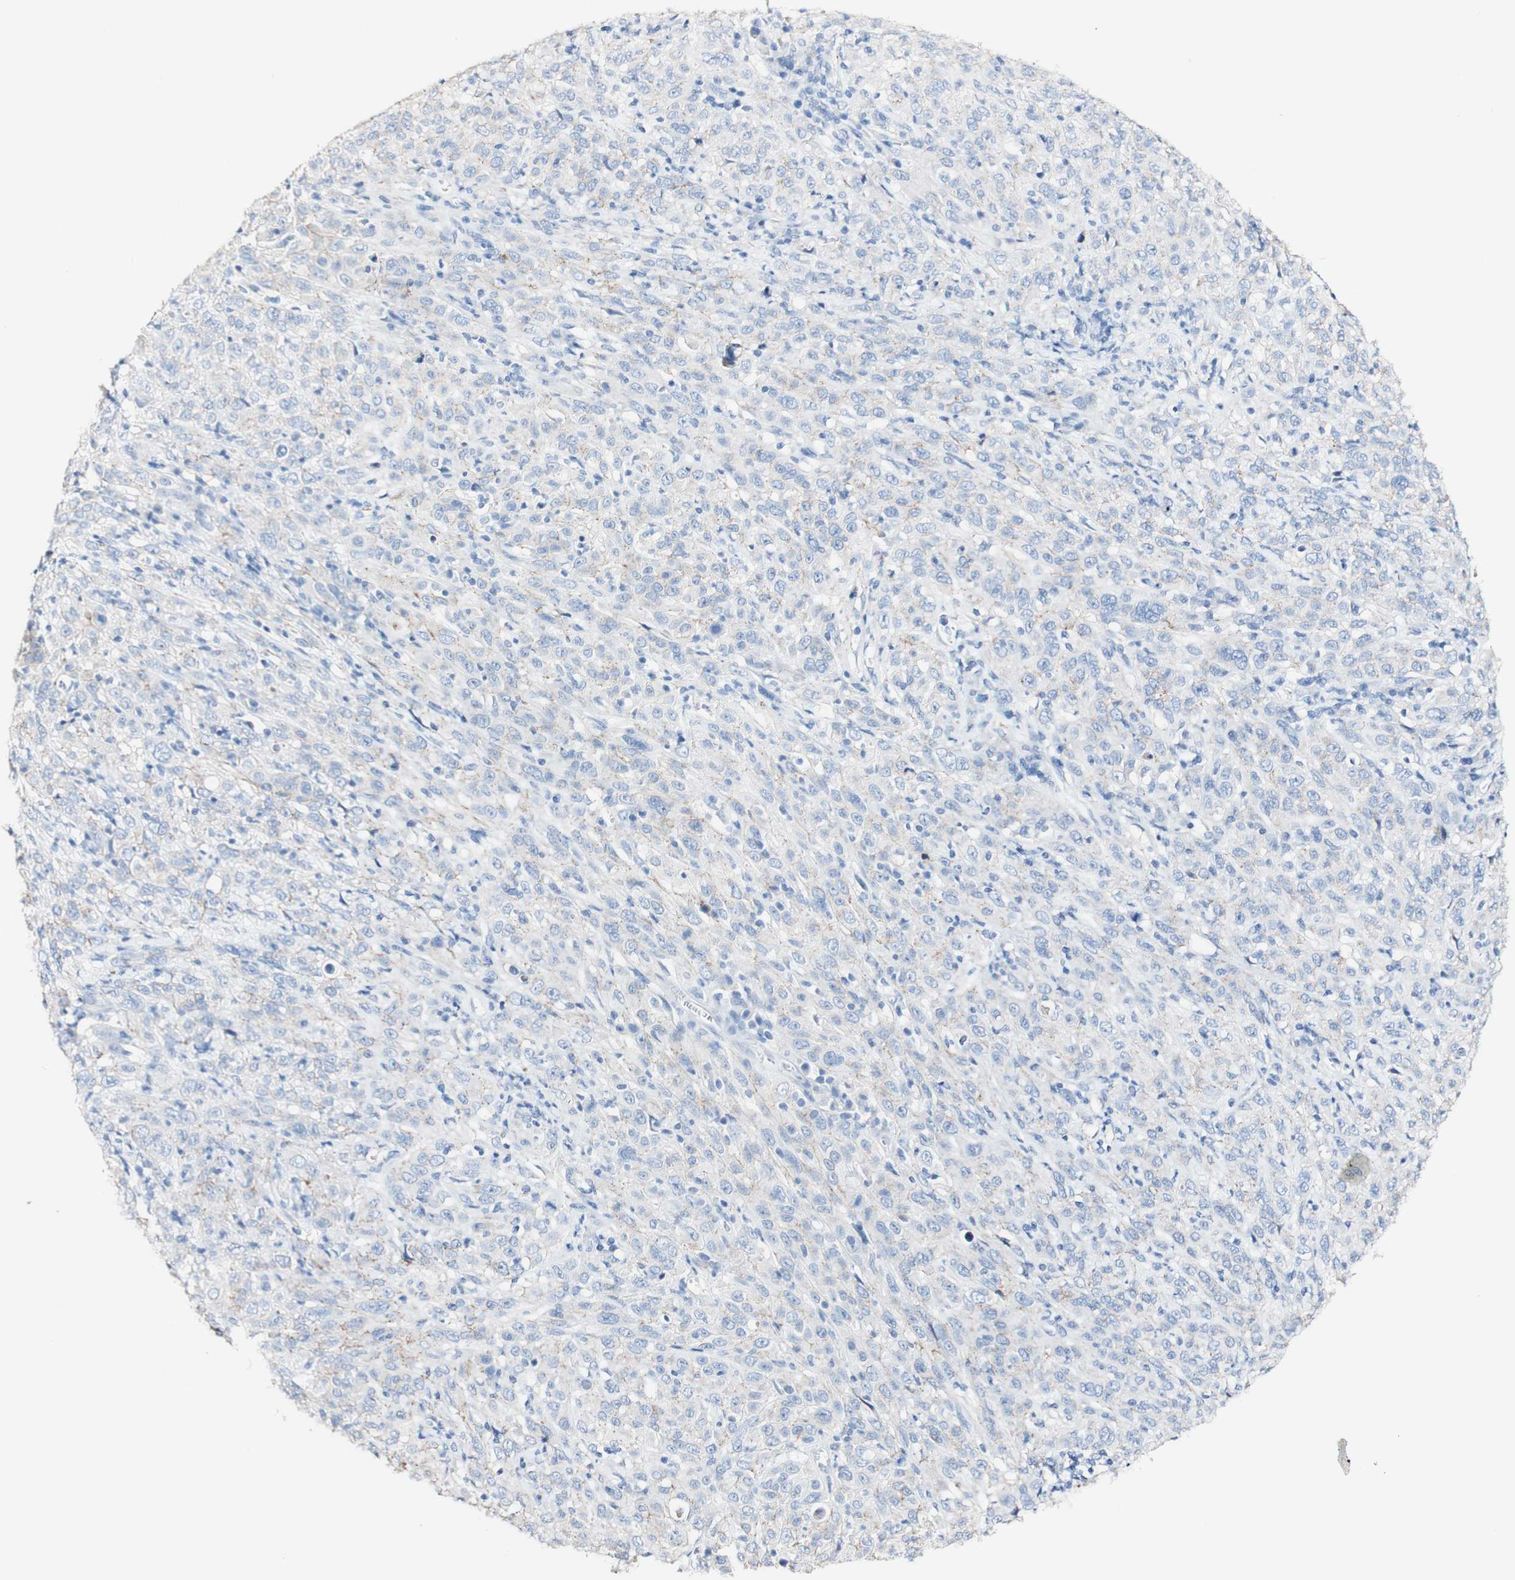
{"staining": {"intensity": "negative", "quantity": "none", "location": "none"}, "tissue": "cervical cancer", "cell_type": "Tumor cells", "image_type": "cancer", "snomed": [{"axis": "morphology", "description": "Squamous cell carcinoma, NOS"}, {"axis": "topography", "description": "Cervix"}], "caption": "Tumor cells are negative for protein expression in human cervical cancer (squamous cell carcinoma). Nuclei are stained in blue.", "gene": "DSC2", "patient": {"sex": "female", "age": 46}}